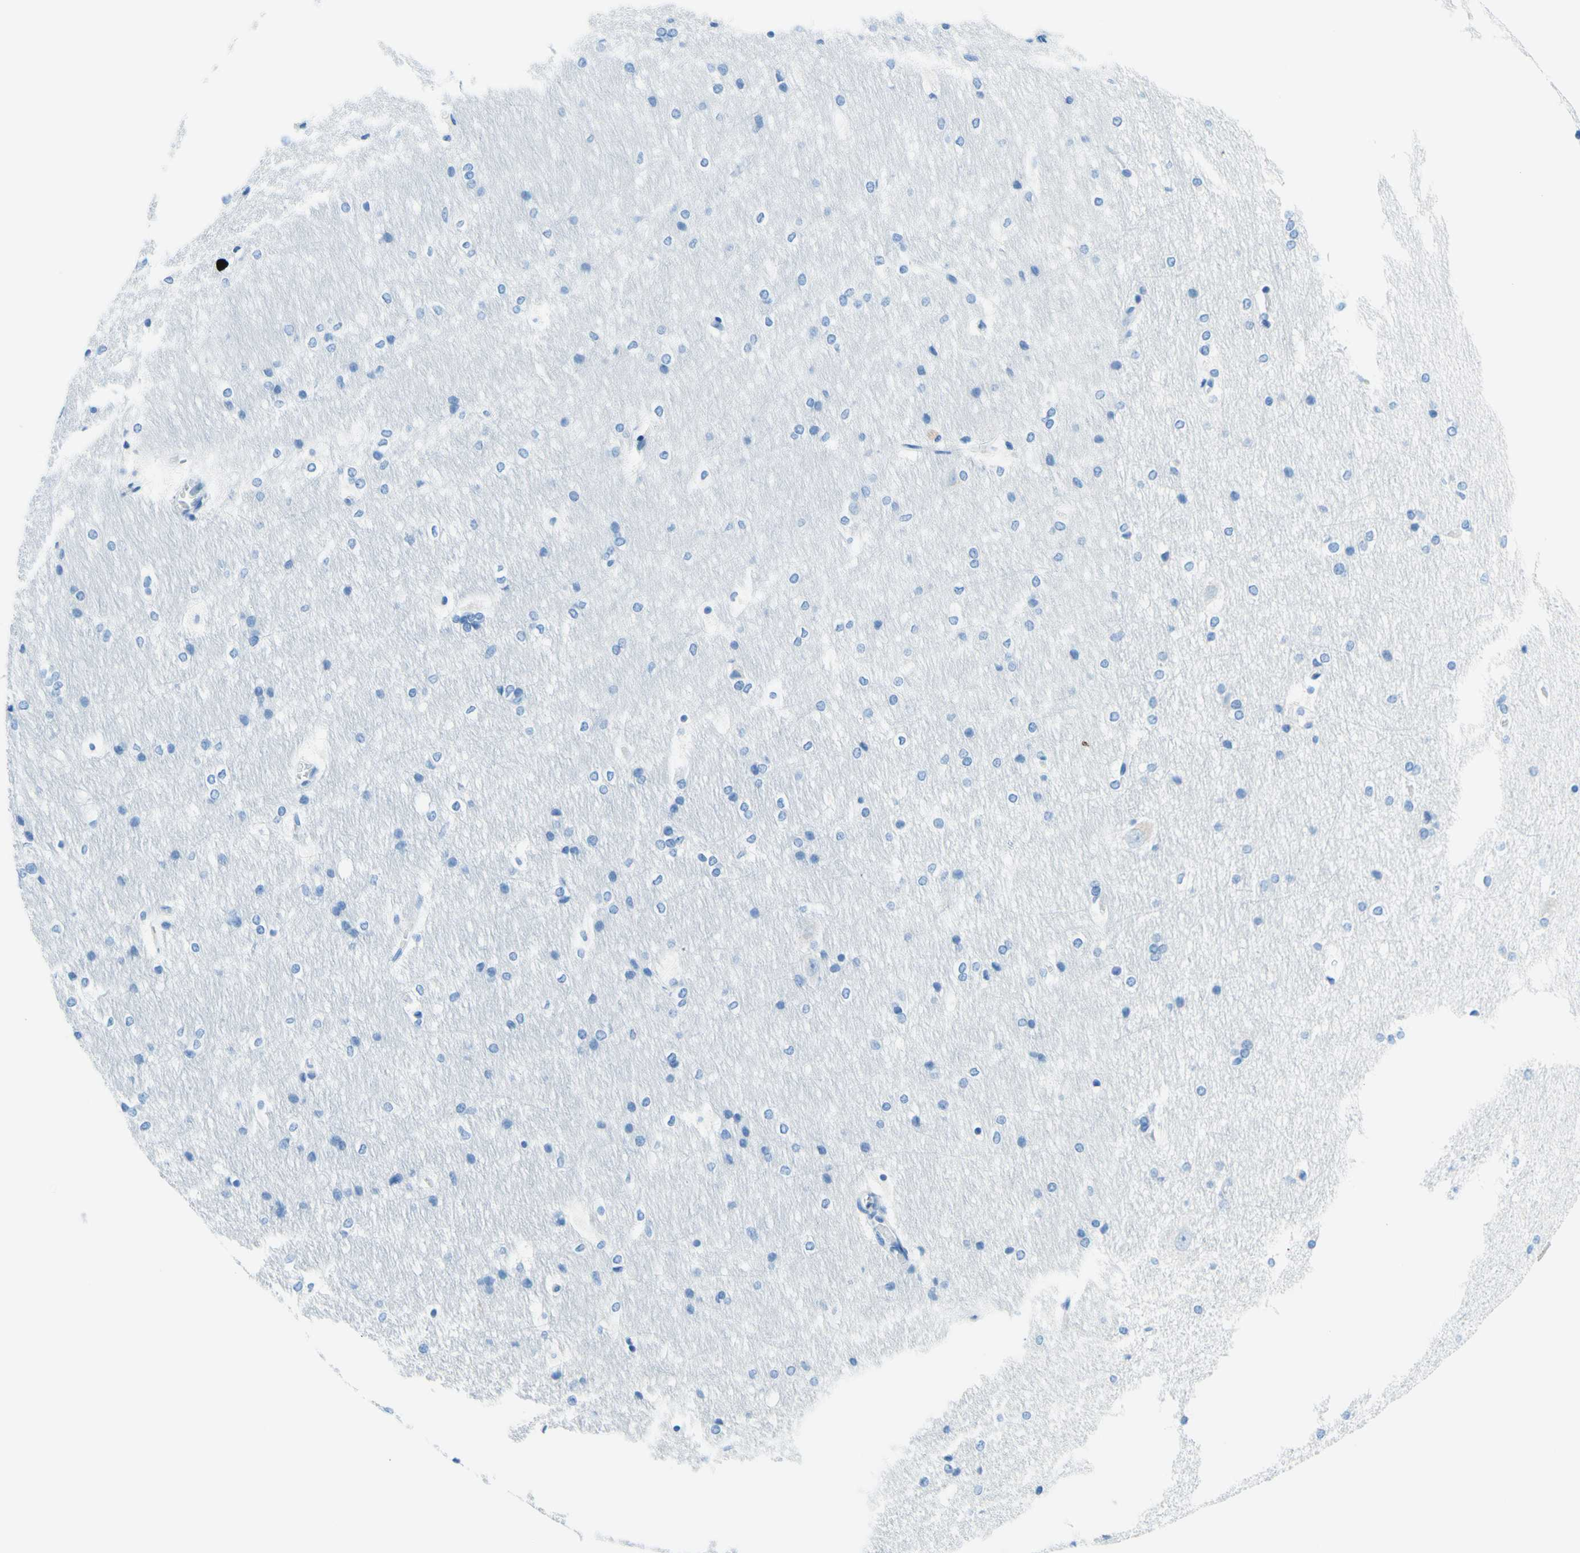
{"staining": {"intensity": "negative", "quantity": "none", "location": "none"}, "tissue": "hippocampus", "cell_type": "Glial cells", "image_type": "normal", "snomed": [{"axis": "morphology", "description": "Normal tissue, NOS"}, {"axis": "topography", "description": "Hippocampus"}], "caption": "Immunohistochemistry histopathology image of normal hippocampus stained for a protein (brown), which displays no staining in glial cells.", "gene": "MFAP5", "patient": {"sex": "female", "age": 19}}